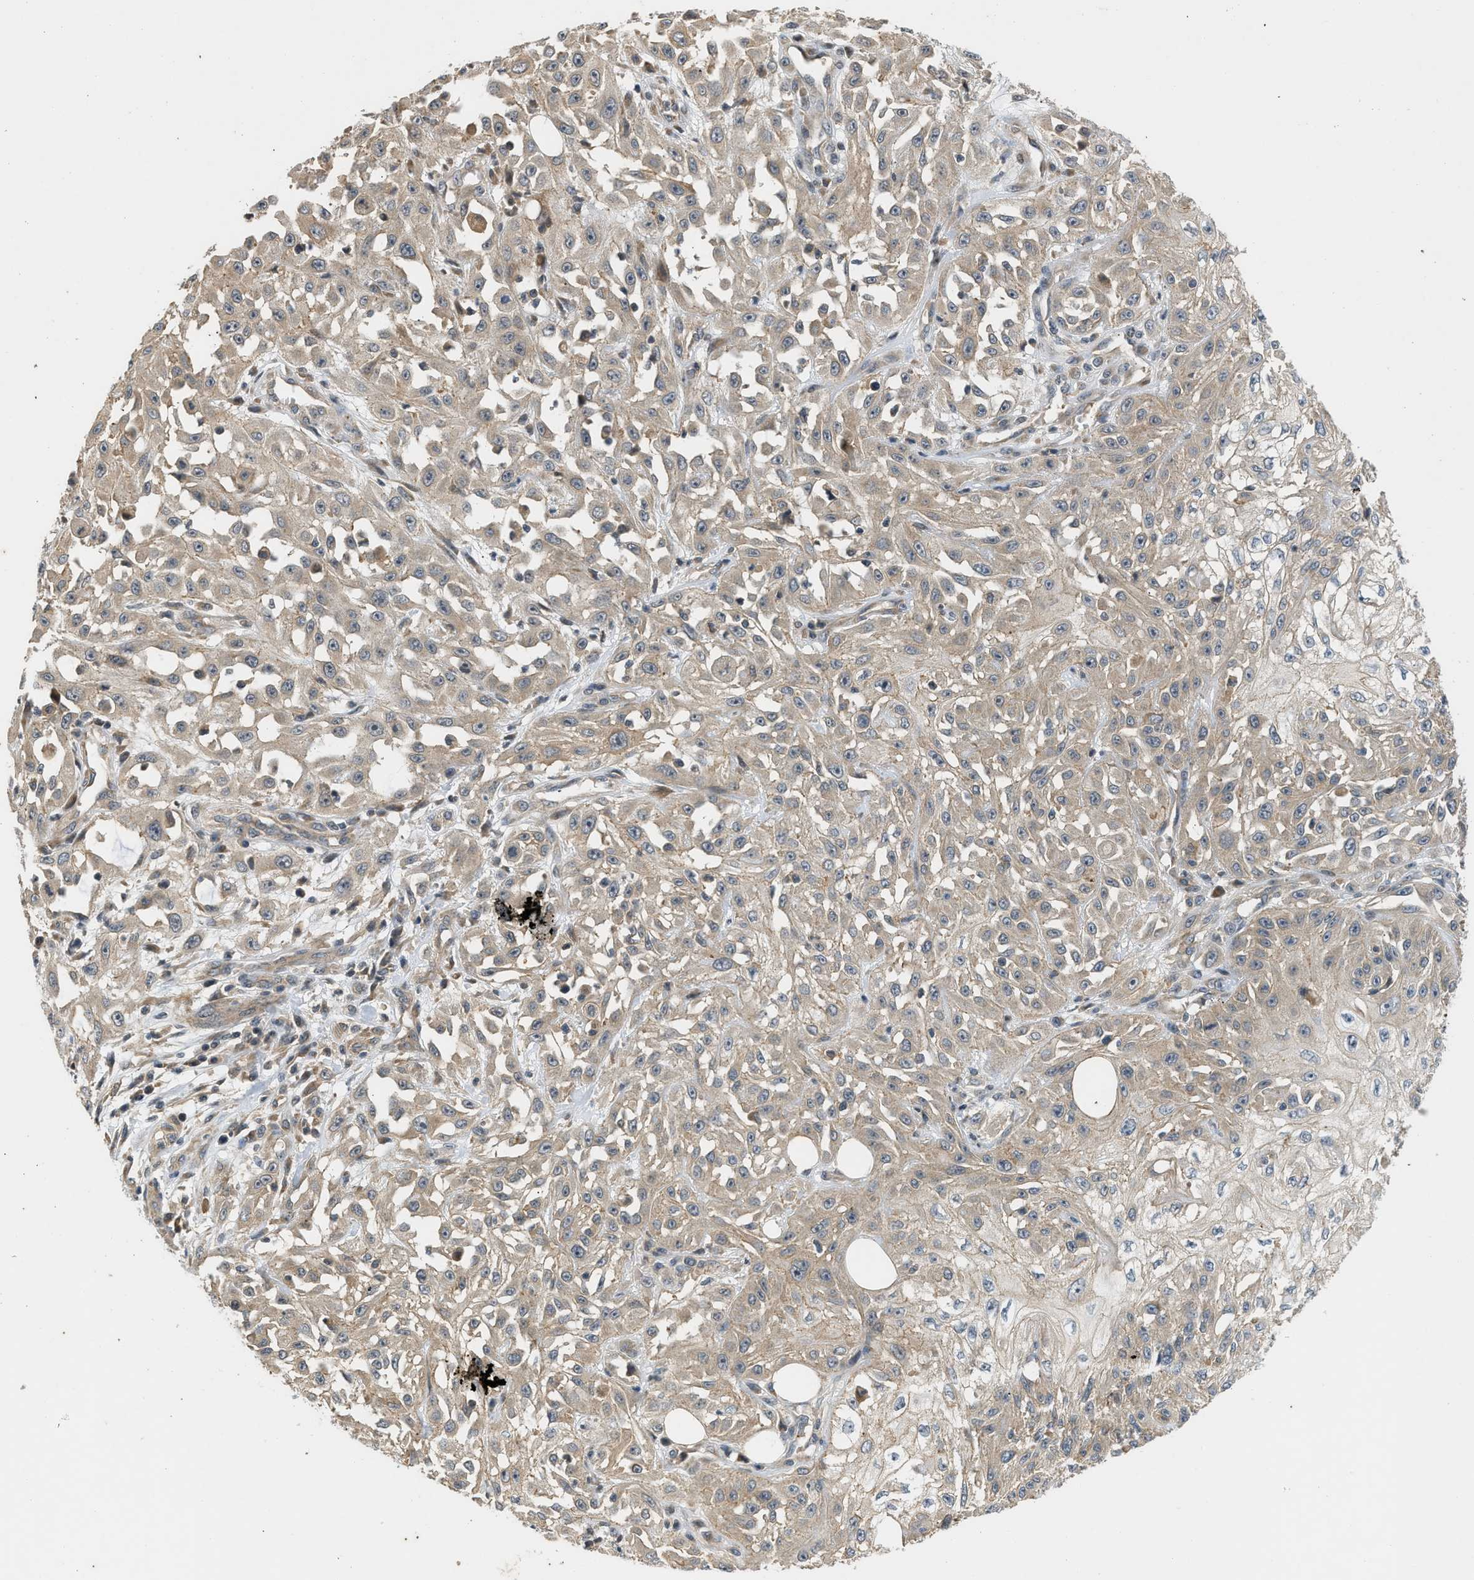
{"staining": {"intensity": "weak", "quantity": "25%-75%", "location": "cytoplasmic/membranous"}, "tissue": "skin cancer", "cell_type": "Tumor cells", "image_type": "cancer", "snomed": [{"axis": "morphology", "description": "Squamous cell carcinoma, NOS"}, {"axis": "morphology", "description": "Squamous cell carcinoma, metastatic, NOS"}, {"axis": "topography", "description": "Skin"}, {"axis": "topography", "description": "Lymph node"}], "caption": "Immunohistochemical staining of squamous cell carcinoma (skin) displays weak cytoplasmic/membranous protein staining in approximately 25%-75% of tumor cells.", "gene": "ADCY8", "patient": {"sex": "male", "age": 75}}